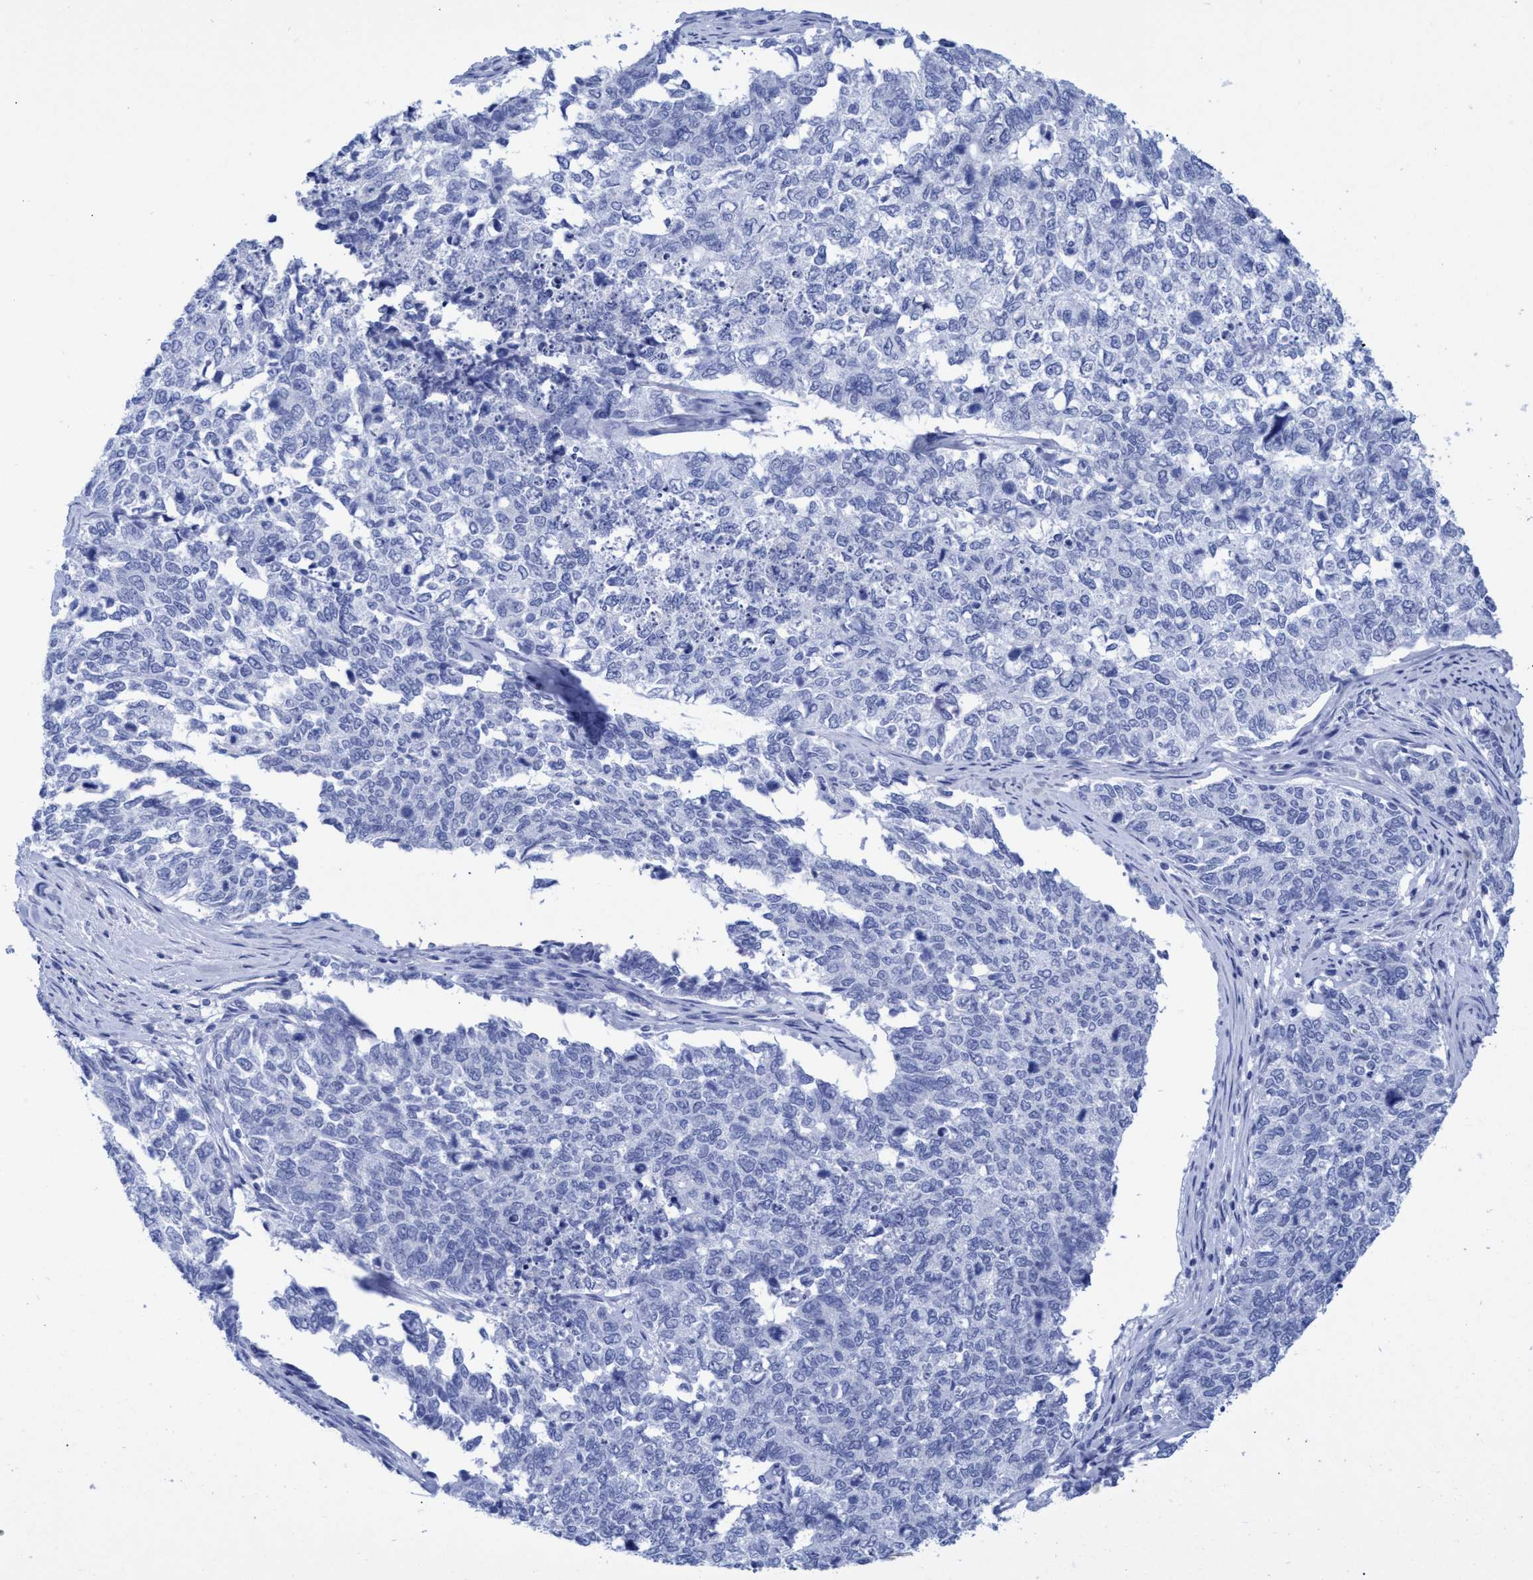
{"staining": {"intensity": "negative", "quantity": "none", "location": "none"}, "tissue": "cervical cancer", "cell_type": "Tumor cells", "image_type": "cancer", "snomed": [{"axis": "morphology", "description": "Squamous cell carcinoma, NOS"}, {"axis": "topography", "description": "Cervix"}], "caption": "The histopathology image displays no staining of tumor cells in cervical cancer (squamous cell carcinoma).", "gene": "INSL6", "patient": {"sex": "female", "age": 63}}